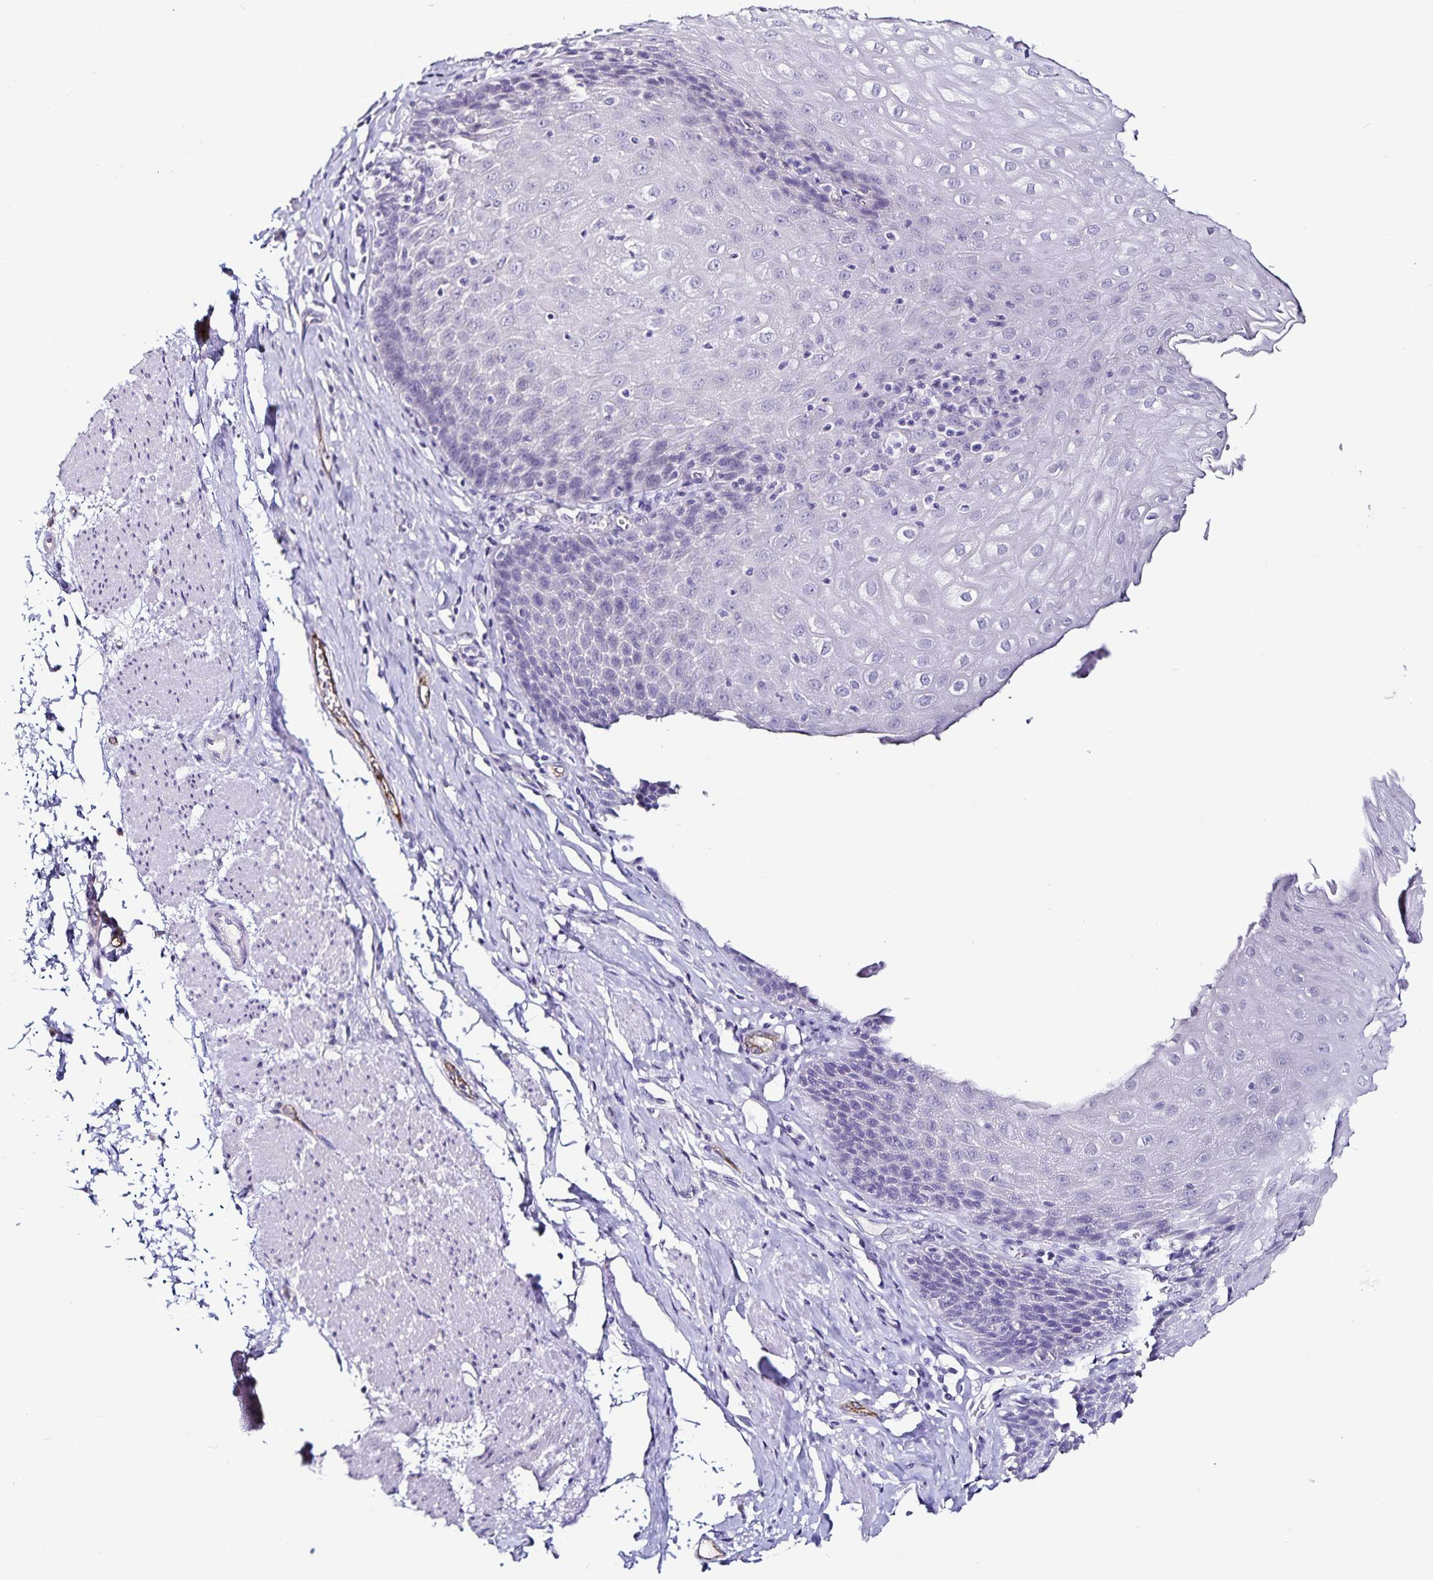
{"staining": {"intensity": "negative", "quantity": "none", "location": "none"}, "tissue": "esophagus", "cell_type": "Squamous epithelial cells", "image_type": "normal", "snomed": [{"axis": "morphology", "description": "Normal tissue, NOS"}, {"axis": "topography", "description": "Esophagus"}], "caption": "Micrograph shows no significant protein staining in squamous epithelial cells of normal esophagus. (IHC, brightfield microscopy, high magnification).", "gene": "TSPAN7", "patient": {"sex": "female", "age": 61}}